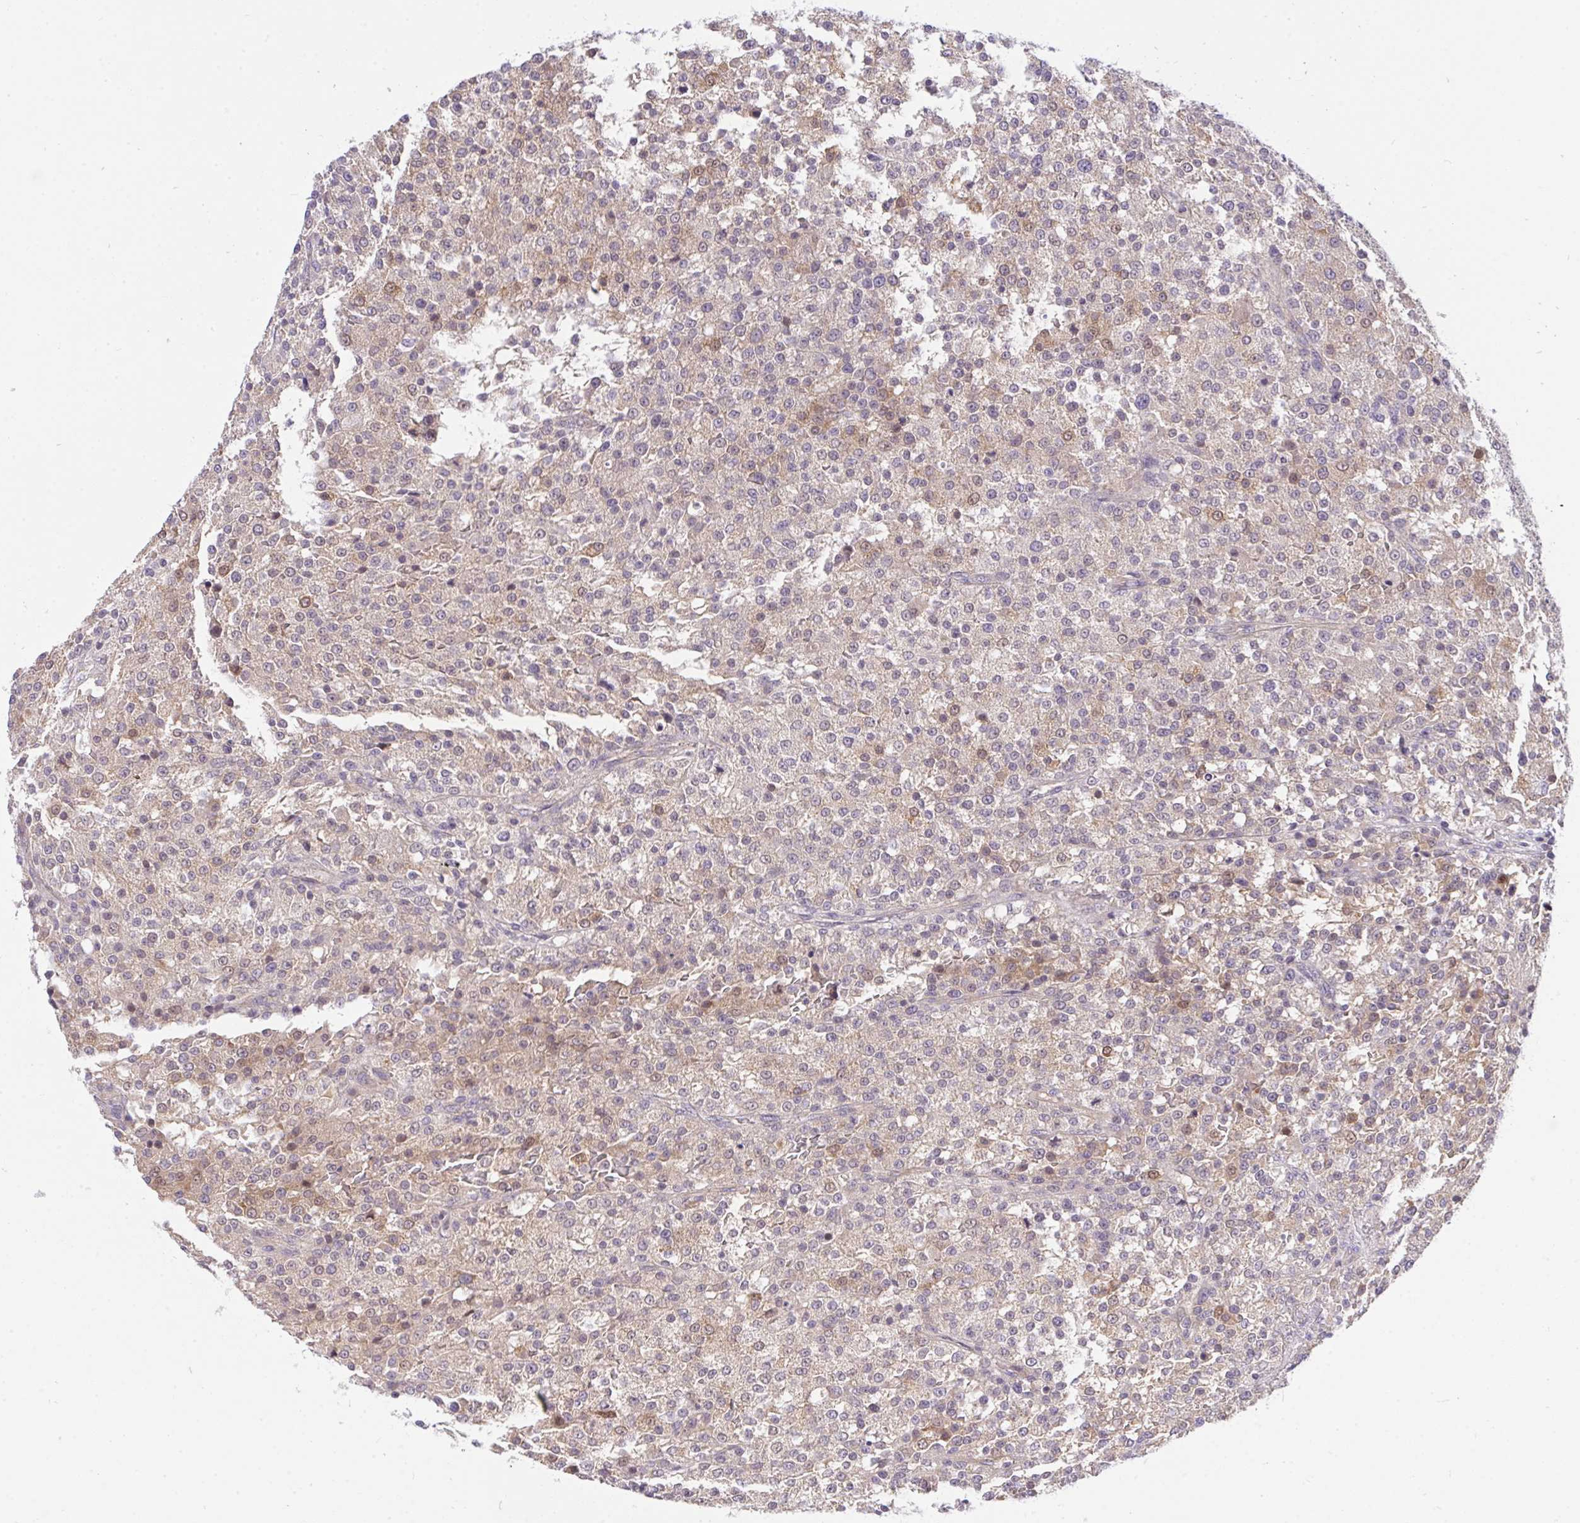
{"staining": {"intensity": "weak", "quantity": "<25%", "location": "cytoplasmic/membranous"}, "tissue": "testis cancer", "cell_type": "Tumor cells", "image_type": "cancer", "snomed": [{"axis": "morphology", "description": "Seminoma, NOS"}, {"axis": "topography", "description": "Testis"}], "caption": "Testis cancer was stained to show a protein in brown. There is no significant staining in tumor cells.", "gene": "C19orf54", "patient": {"sex": "male", "age": 59}}